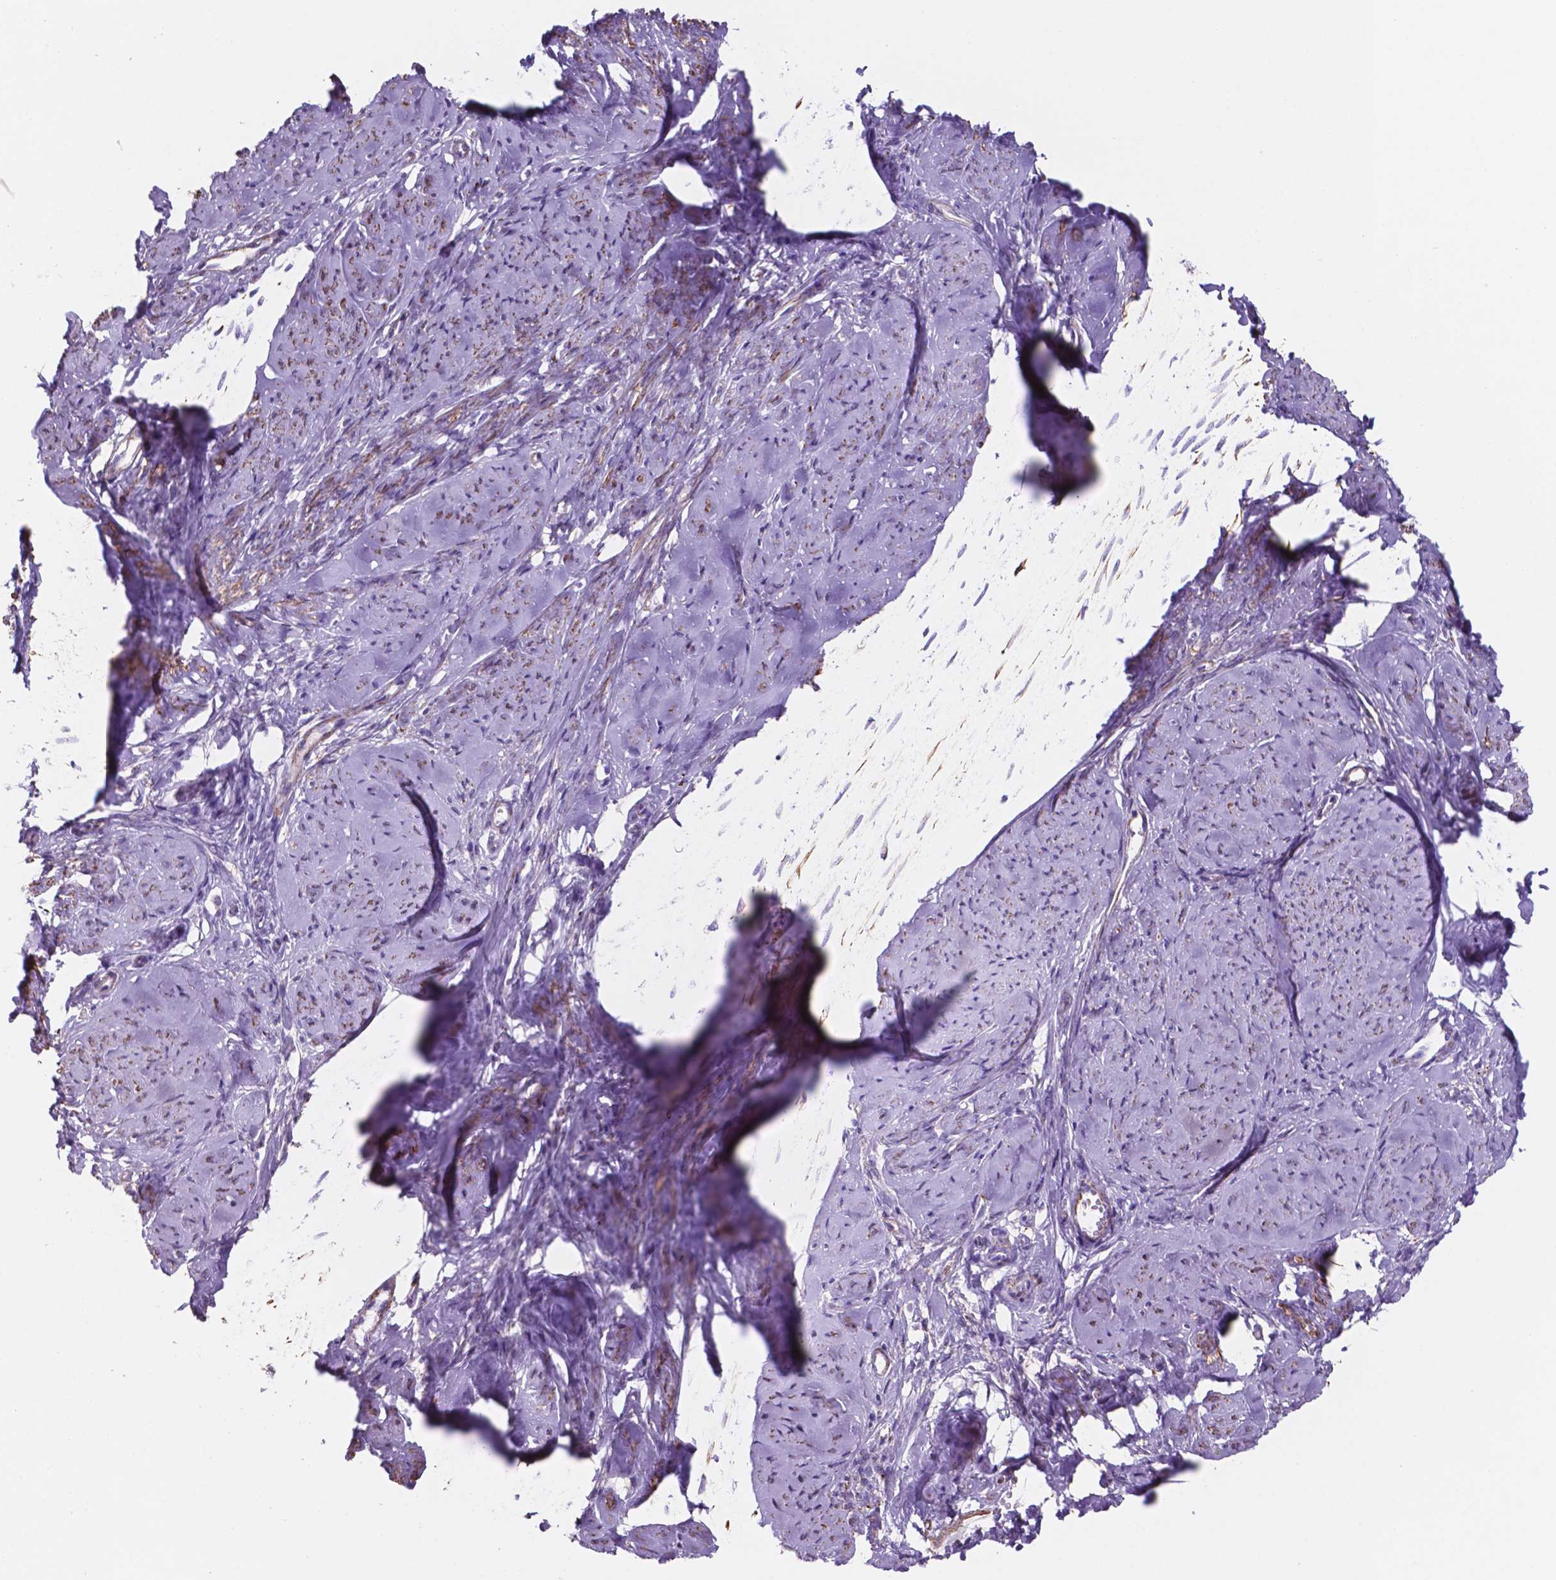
{"staining": {"intensity": "moderate", "quantity": "25%-75%", "location": "cytoplasmic/membranous"}, "tissue": "smooth muscle", "cell_type": "Smooth muscle cells", "image_type": "normal", "snomed": [{"axis": "morphology", "description": "Normal tissue, NOS"}, {"axis": "topography", "description": "Smooth muscle"}], "caption": "Smooth muscle stained for a protein exhibits moderate cytoplasmic/membranous positivity in smooth muscle cells. The protein of interest is shown in brown color, while the nuclei are stained blue.", "gene": "TOR2A", "patient": {"sex": "female", "age": 48}}